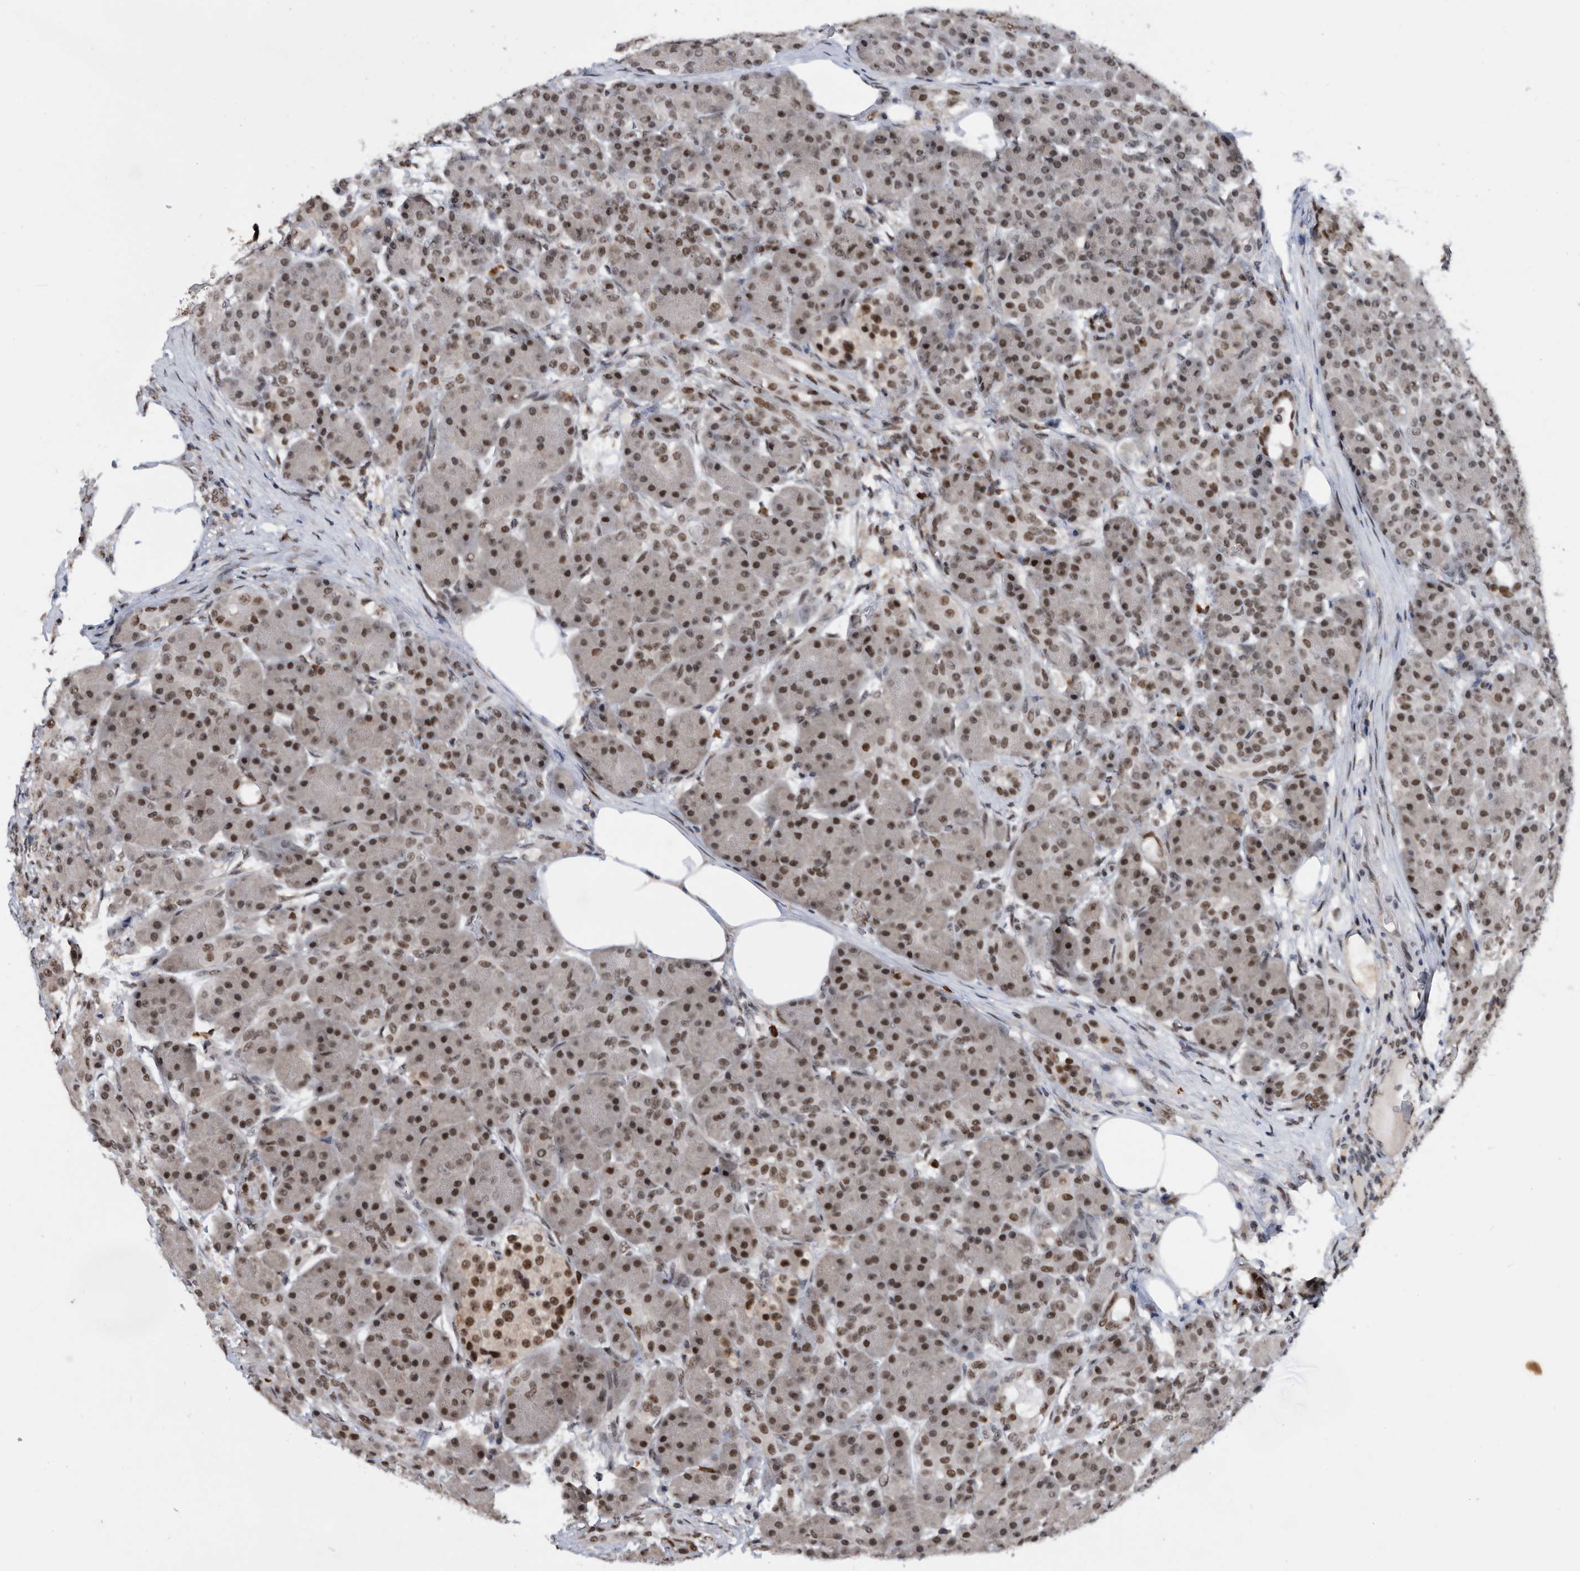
{"staining": {"intensity": "strong", "quantity": "25%-75%", "location": "nuclear"}, "tissue": "pancreas", "cell_type": "Exocrine glandular cells", "image_type": "normal", "snomed": [{"axis": "morphology", "description": "Normal tissue, NOS"}, {"axis": "topography", "description": "Pancreas"}], "caption": "The immunohistochemical stain labels strong nuclear positivity in exocrine glandular cells of benign pancreas. (IHC, brightfield microscopy, high magnification).", "gene": "ZNF260", "patient": {"sex": "male", "age": 63}}